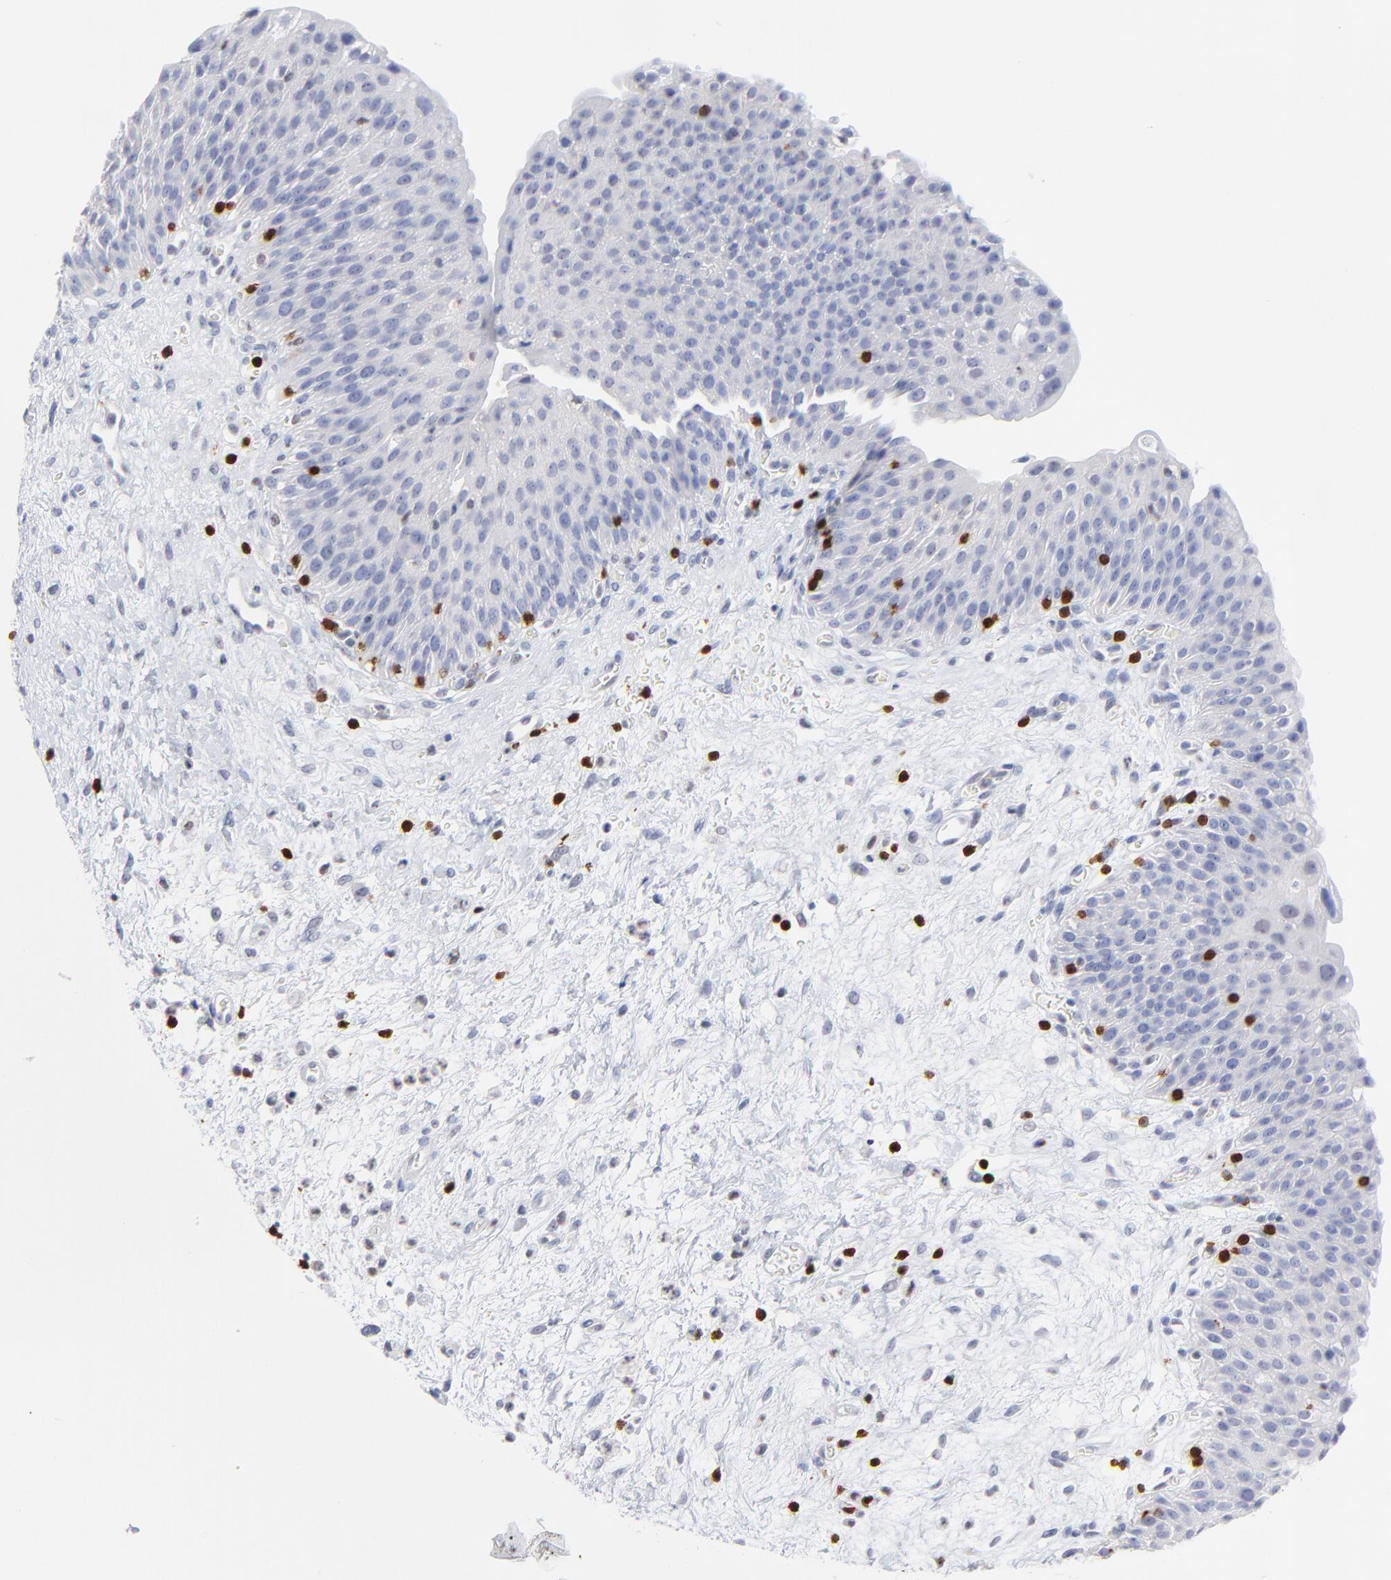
{"staining": {"intensity": "negative", "quantity": "none", "location": "none"}, "tissue": "urinary bladder", "cell_type": "Urothelial cells", "image_type": "normal", "snomed": [{"axis": "morphology", "description": "Normal tissue, NOS"}, {"axis": "morphology", "description": "Dysplasia, NOS"}, {"axis": "topography", "description": "Urinary bladder"}], "caption": "This is an IHC image of unremarkable human urinary bladder. There is no positivity in urothelial cells.", "gene": "ZAP70", "patient": {"sex": "male", "age": 35}}